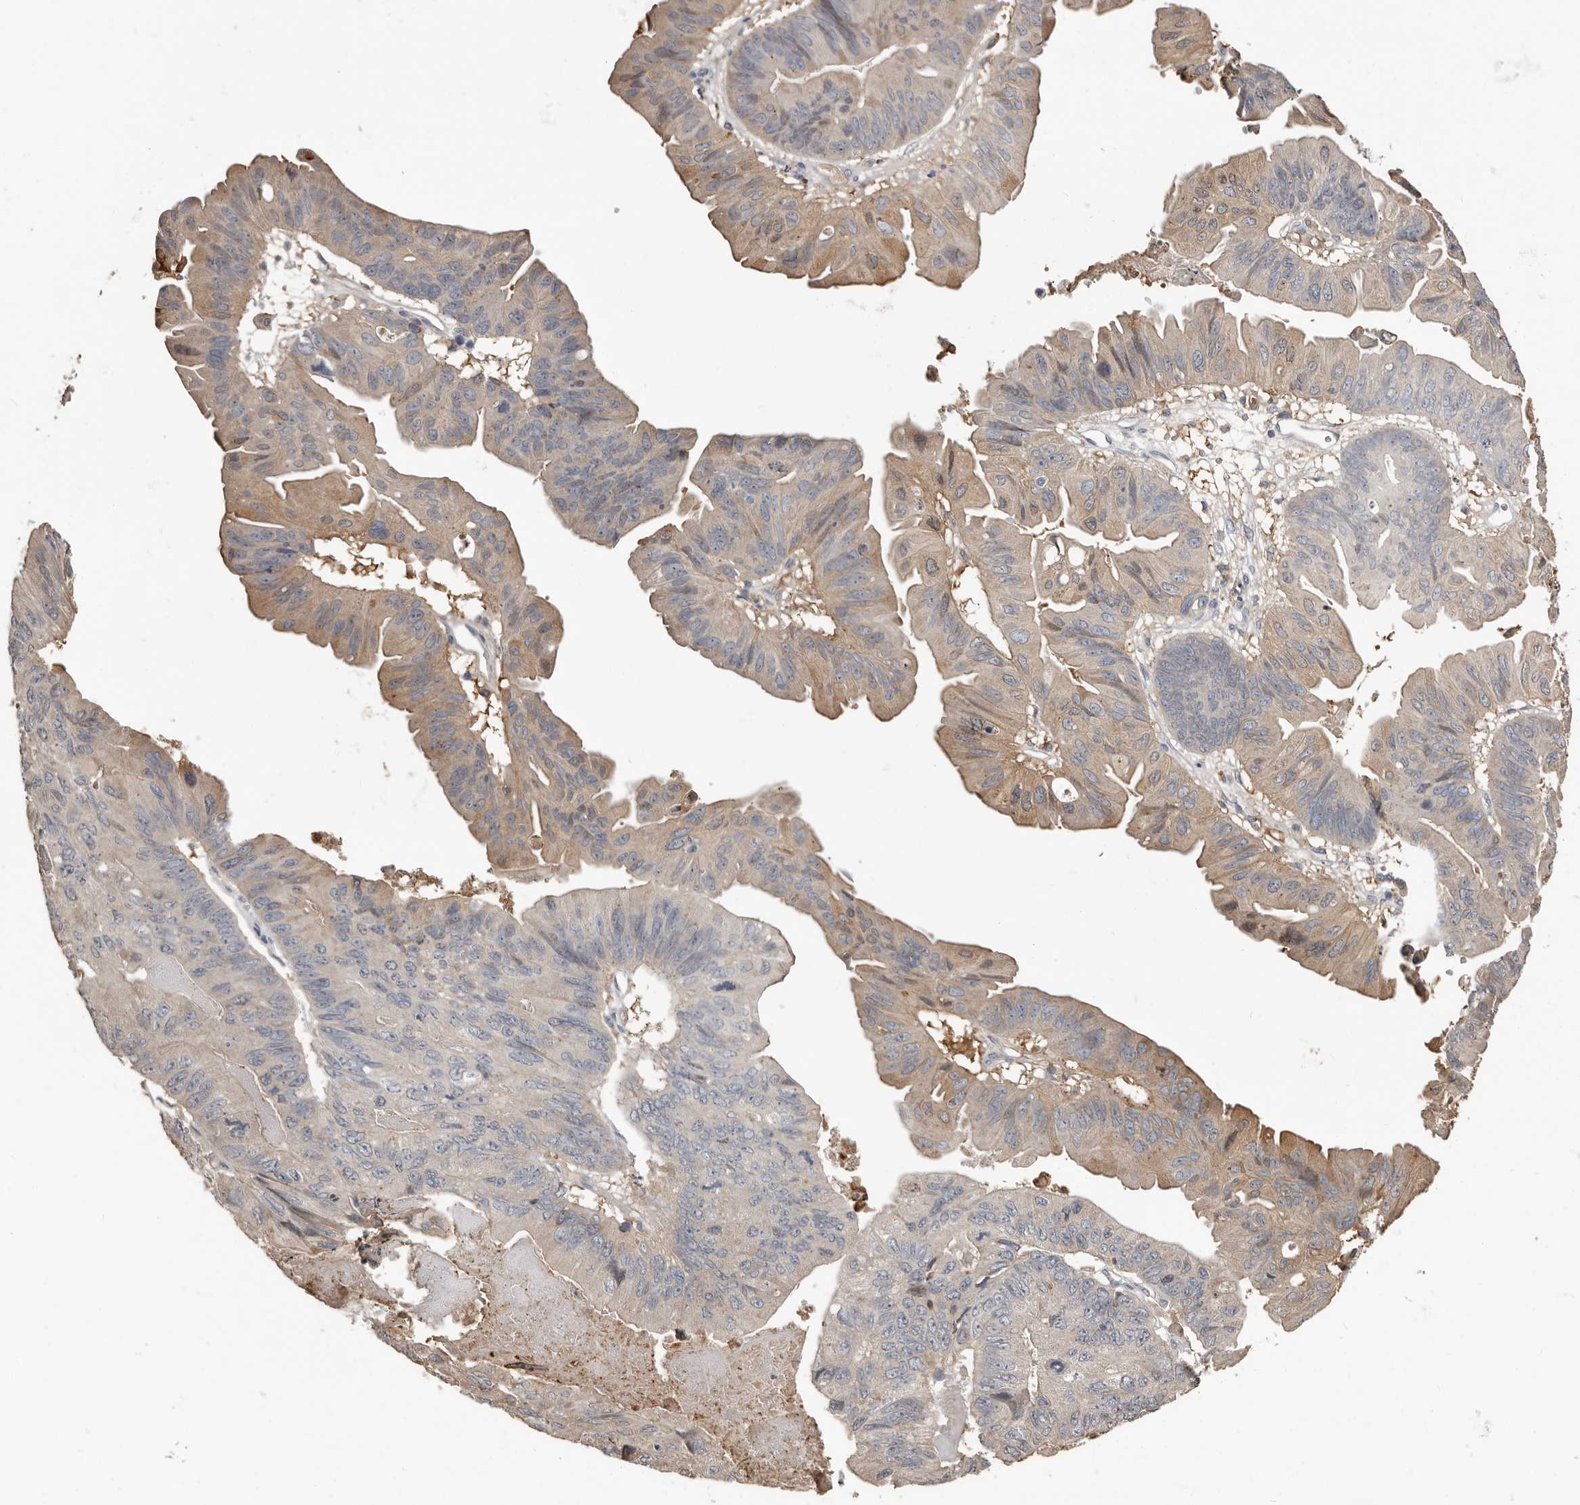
{"staining": {"intensity": "moderate", "quantity": "<25%", "location": "cytoplasmic/membranous"}, "tissue": "ovarian cancer", "cell_type": "Tumor cells", "image_type": "cancer", "snomed": [{"axis": "morphology", "description": "Cystadenocarcinoma, mucinous, NOS"}, {"axis": "topography", "description": "Ovary"}], "caption": "High-power microscopy captured an immunohistochemistry (IHC) micrograph of ovarian cancer, revealing moderate cytoplasmic/membranous expression in about <25% of tumor cells. (Stains: DAB in brown, nuclei in blue, Microscopy: brightfield microscopy at high magnification).", "gene": "KCNJ8", "patient": {"sex": "female", "age": 61}}